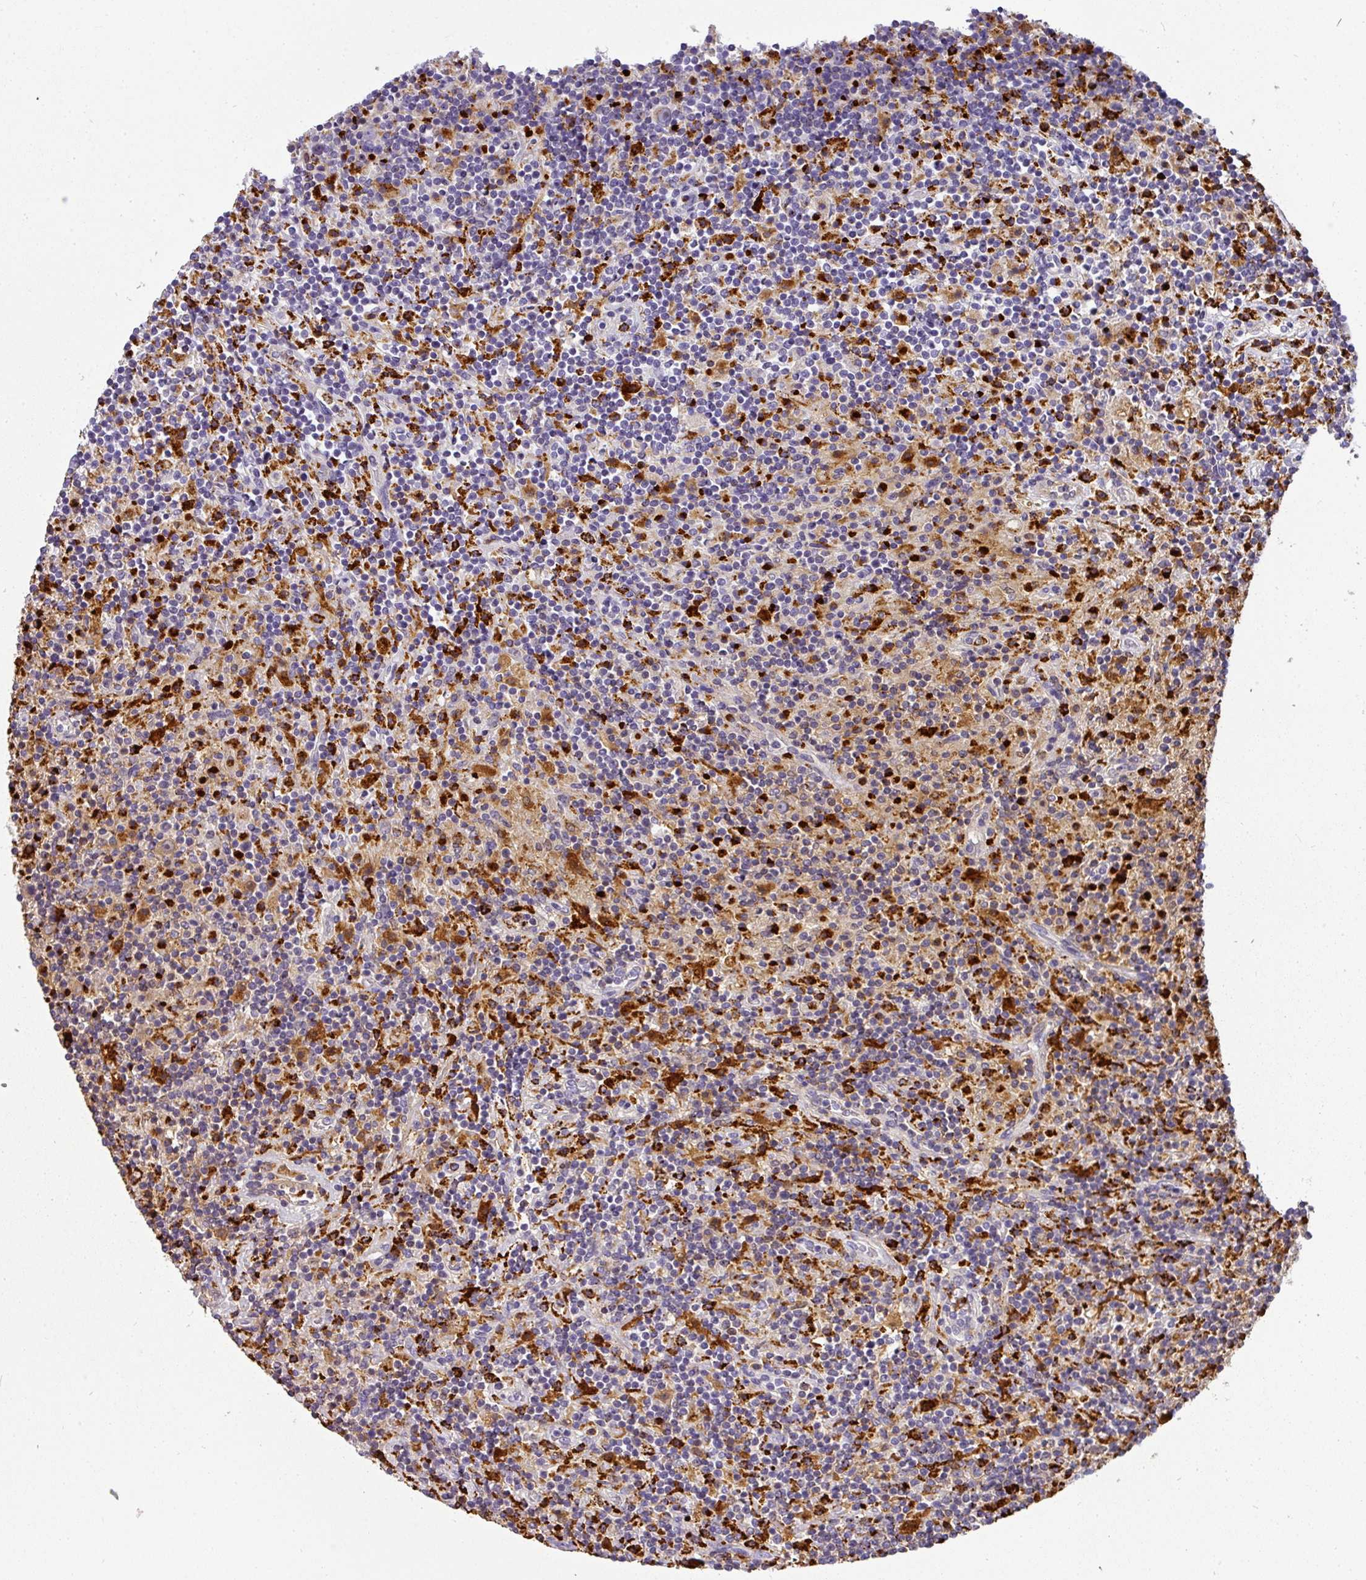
{"staining": {"intensity": "weak", "quantity": "<25%", "location": "cytoplasmic/membranous"}, "tissue": "lymphoma", "cell_type": "Tumor cells", "image_type": "cancer", "snomed": [{"axis": "morphology", "description": "Hodgkin's disease, NOS"}, {"axis": "topography", "description": "Lymph node"}], "caption": "An immunohistochemistry (IHC) histopathology image of Hodgkin's disease is shown. There is no staining in tumor cells of Hodgkin's disease.", "gene": "MMACHC", "patient": {"sex": "male", "age": 70}}